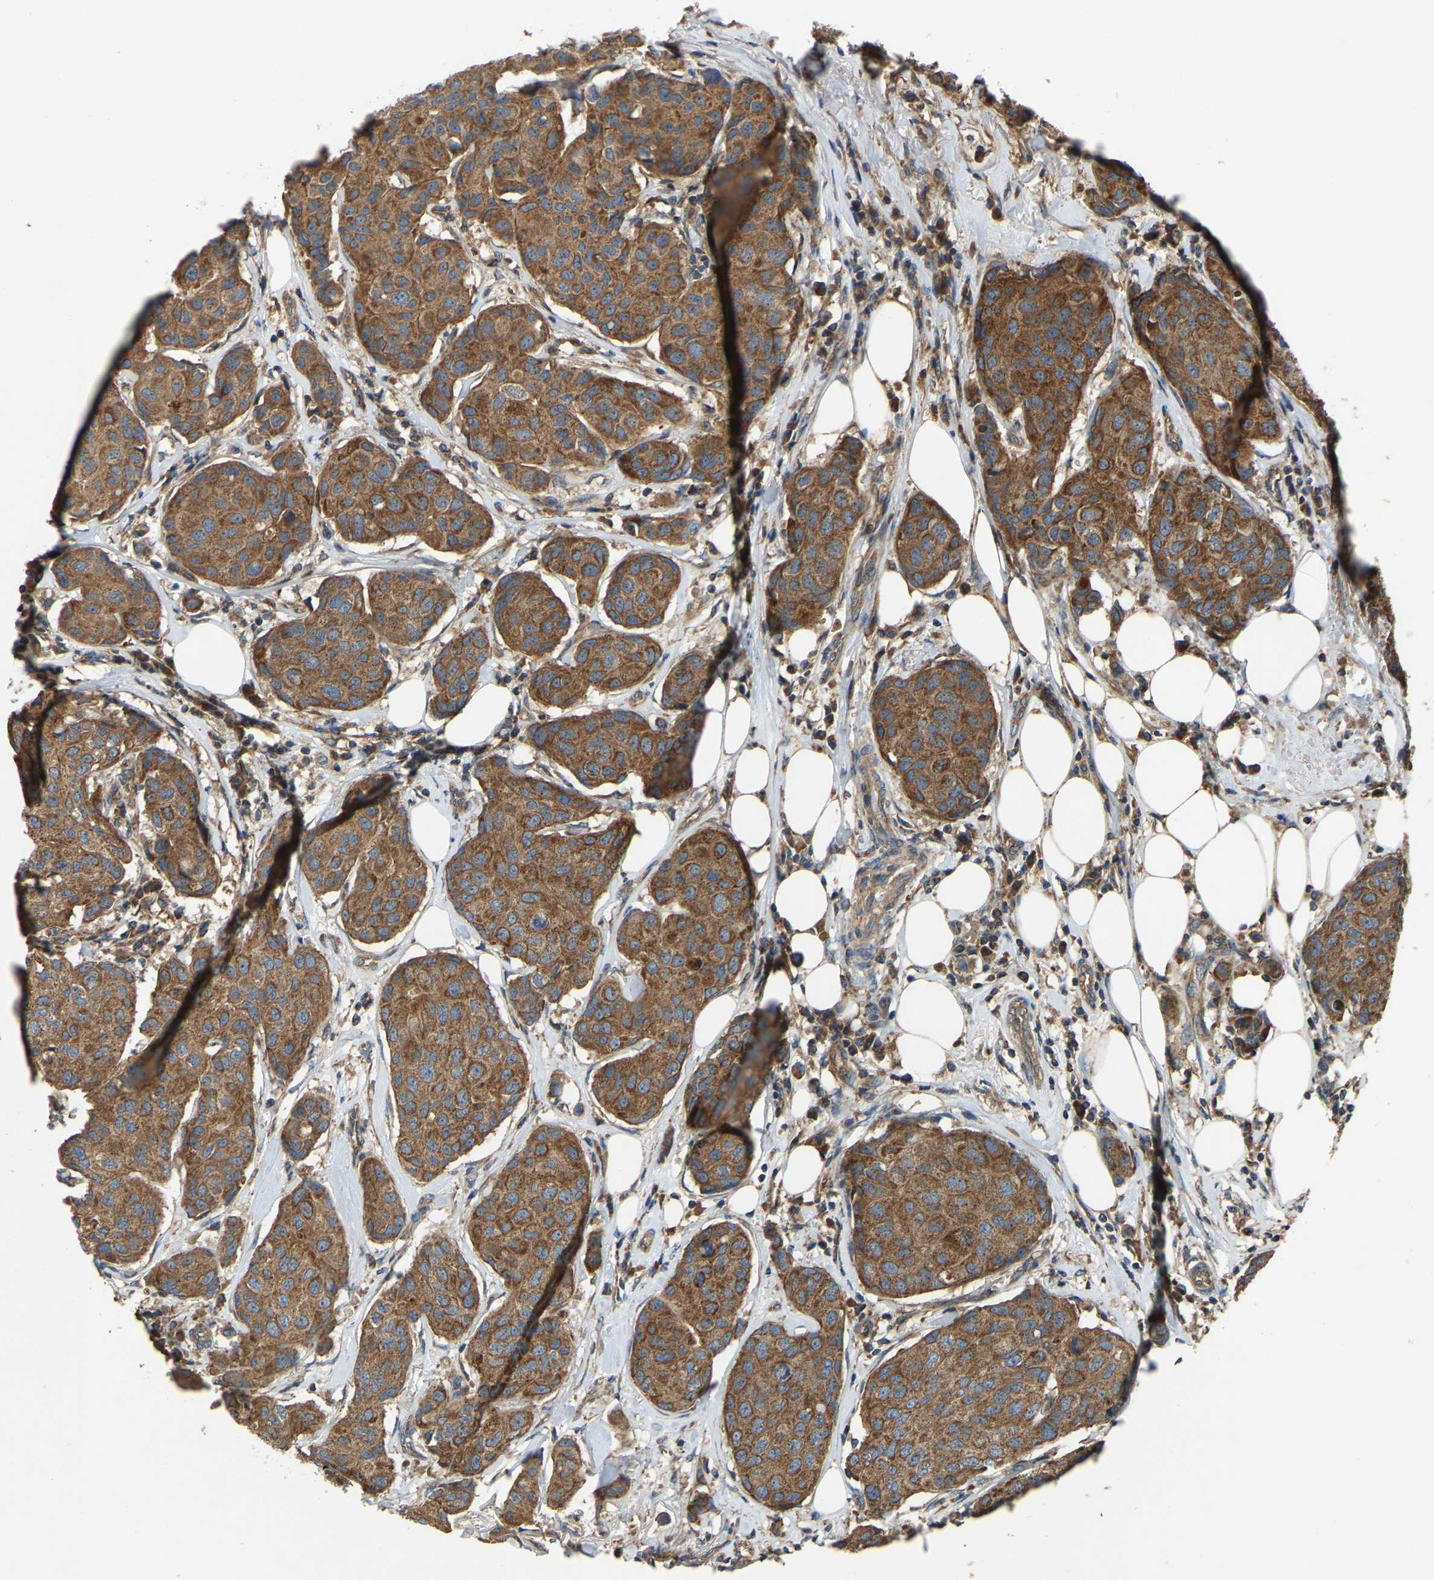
{"staining": {"intensity": "moderate", "quantity": ">75%", "location": "cytoplasmic/membranous"}, "tissue": "breast cancer", "cell_type": "Tumor cells", "image_type": "cancer", "snomed": [{"axis": "morphology", "description": "Duct carcinoma"}, {"axis": "topography", "description": "Breast"}], "caption": "Immunohistochemistry micrograph of breast invasive ductal carcinoma stained for a protein (brown), which exhibits medium levels of moderate cytoplasmic/membranous positivity in about >75% of tumor cells.", "gene": "SAMD9L", "patient": {"sex": "female", "age": 80}}